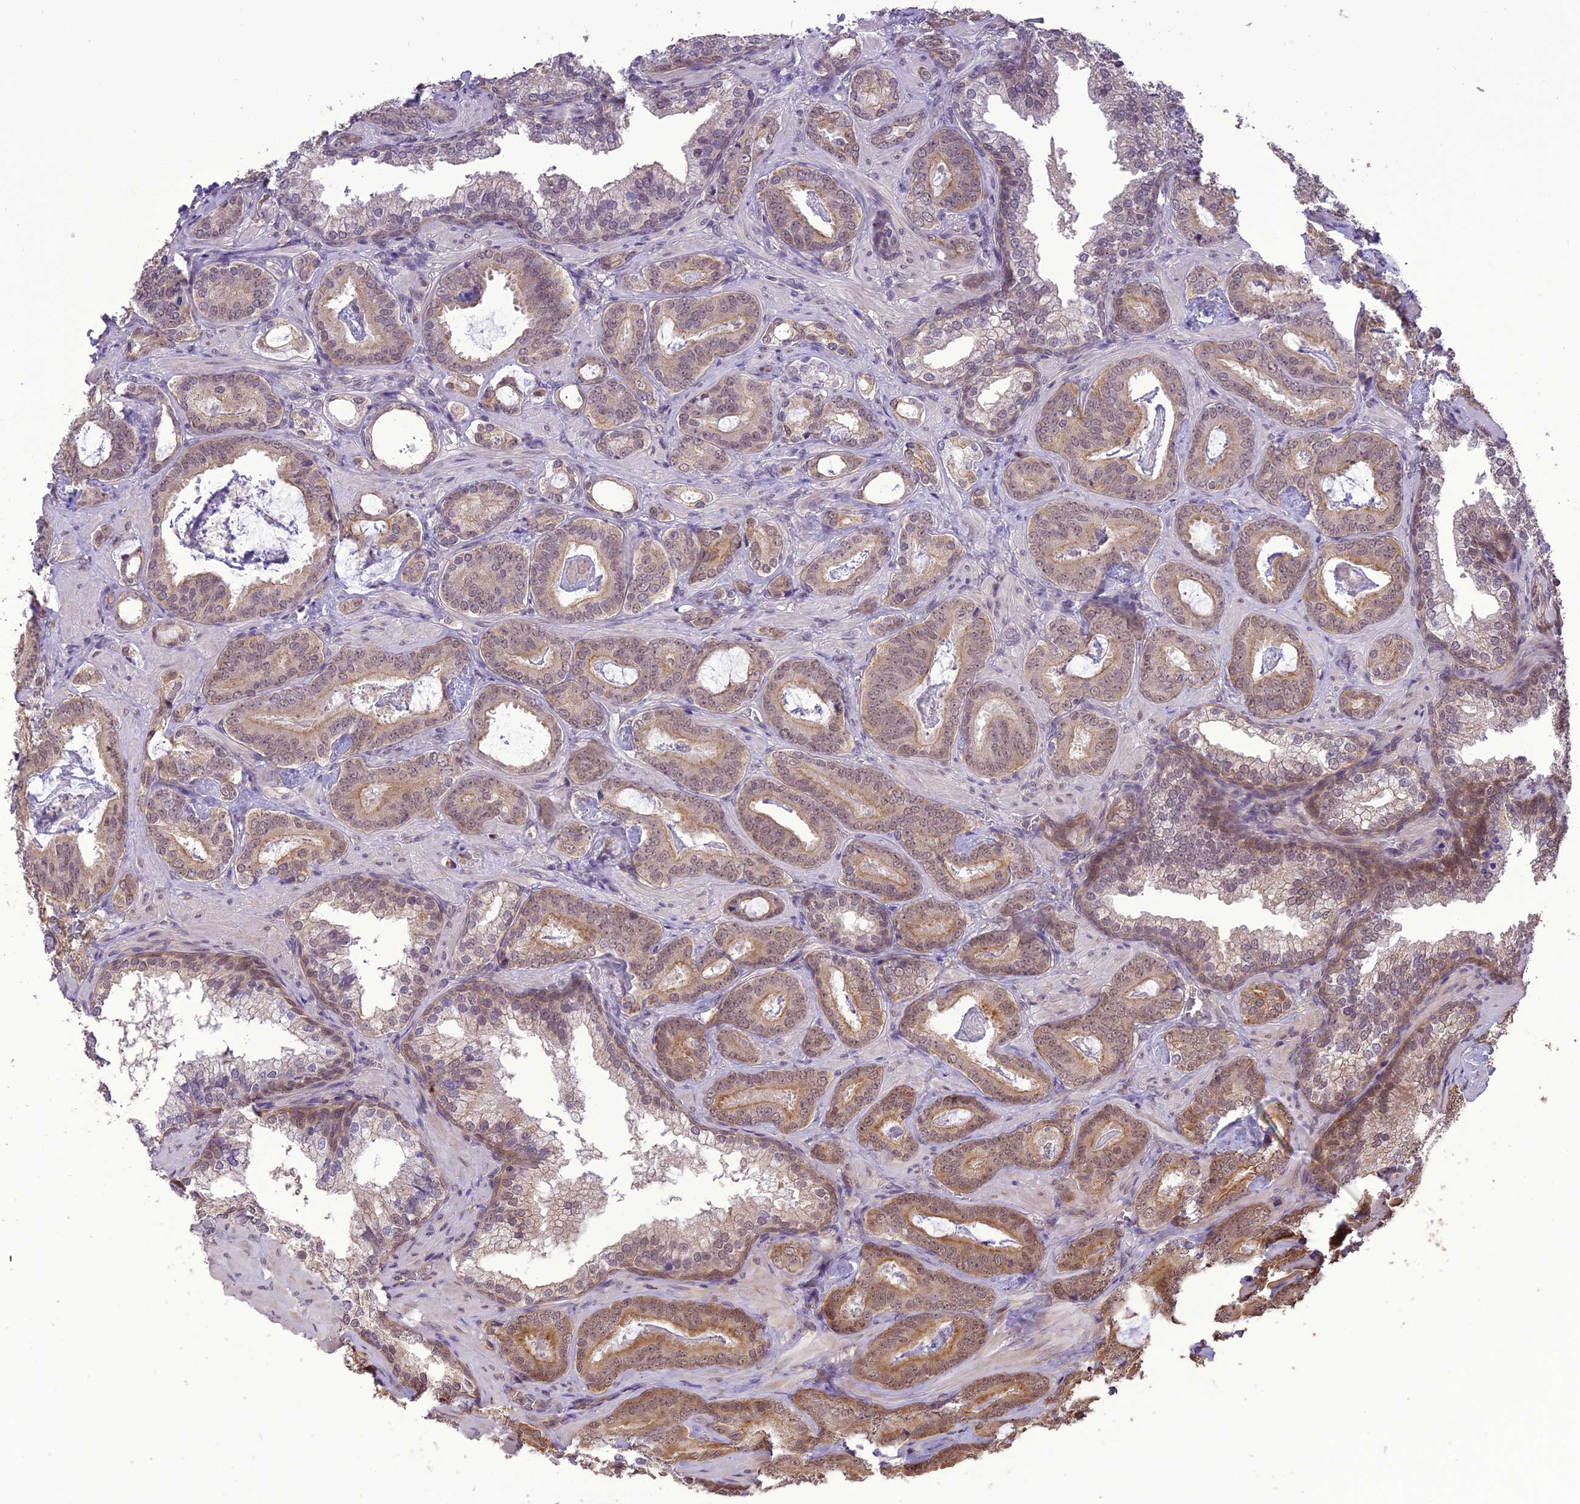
{"staining": {"intensity": "weak", "quantity": ">75%", "location": "cytoplasmic/membranous,nuclear"}, "tissue": "prostate cancer", "cell_type": "Tumor cells", "image_type": "cancer", "snomed": [{"axis": "morphology", "description": "Adenocarcinoma, Low grade"}, {"axis": "topography", "description": "Prostate"}], "caption": "Immunohistochemistry micrograph of neoplastic tissue: prostate cancer stained using IHC exhibits low levels of weak protein expression localized specifically in the cytoplasmic/membranous and nuclear of tumor cells, appearing as a cytoplasmic/membranous and nuclear brown color.", "gene": "TIGD7", "patient": {"sex": "male", "age": 60}}